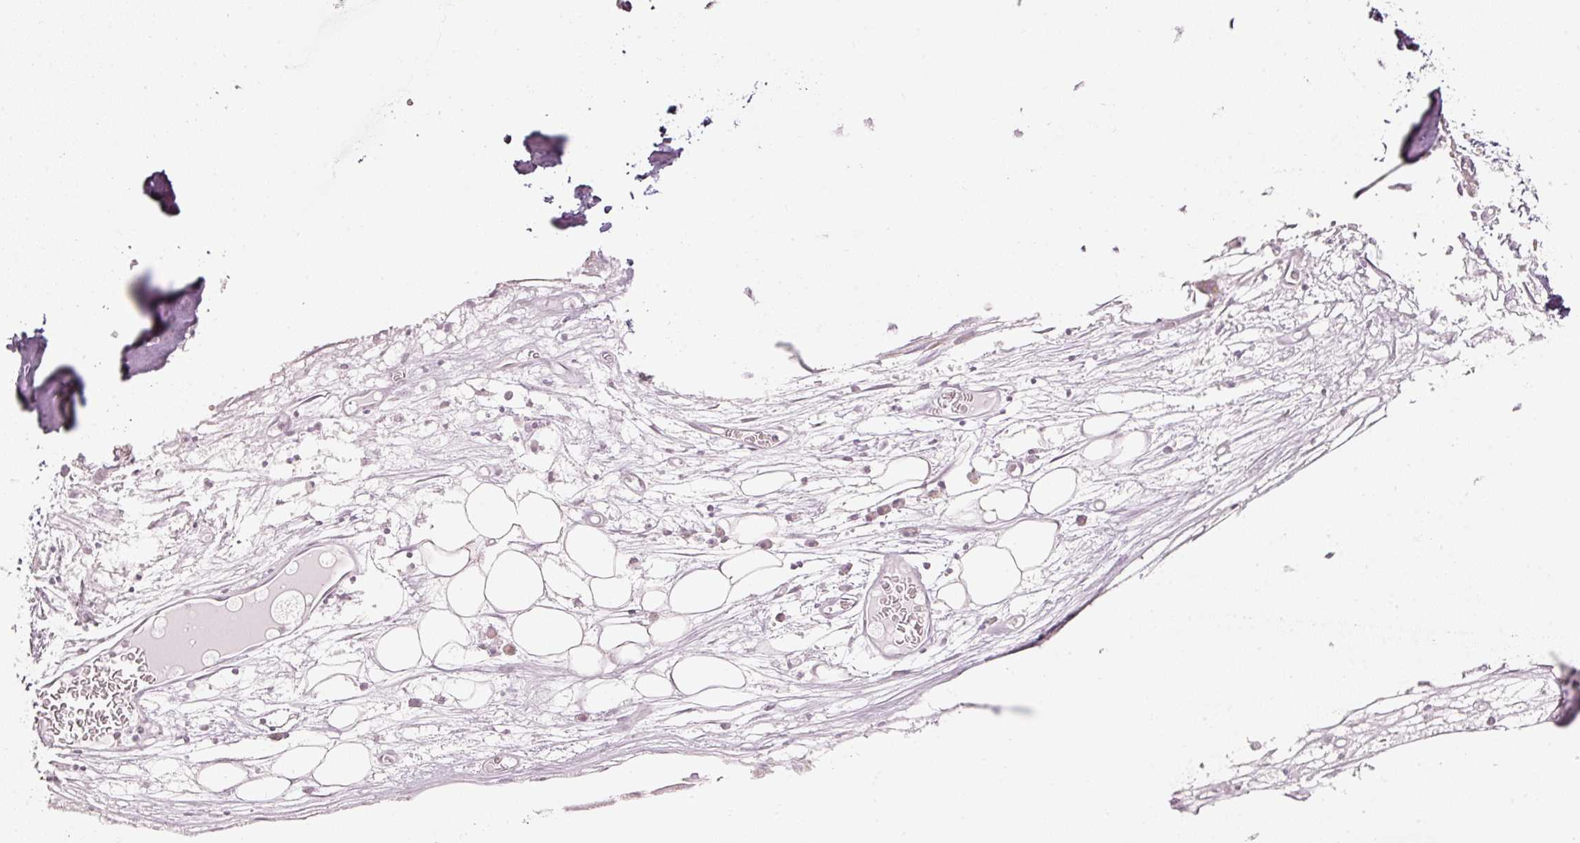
{"staining": {"intensity": "moderate", "quantity": "<25%", "location": "cytoplasmic/membranous"}, "tissue": "adipose tissue", "cell_type": "Adipocytes", "image_type": "normal", "snomed": [{"axis": "morphology", "description": "Normal tissue, NOS"}, {"axis": "topography", "description": "Cartilage tissue"}], "caption": "Immunohistochemical staining of unremarkable adipose tissue exhibits moderate cytoplasmic/membranous protein expression in approximately <25% of adipocytes.", "gene": "UQCRC1", "patient": {"sex": "male", "age": 57}}